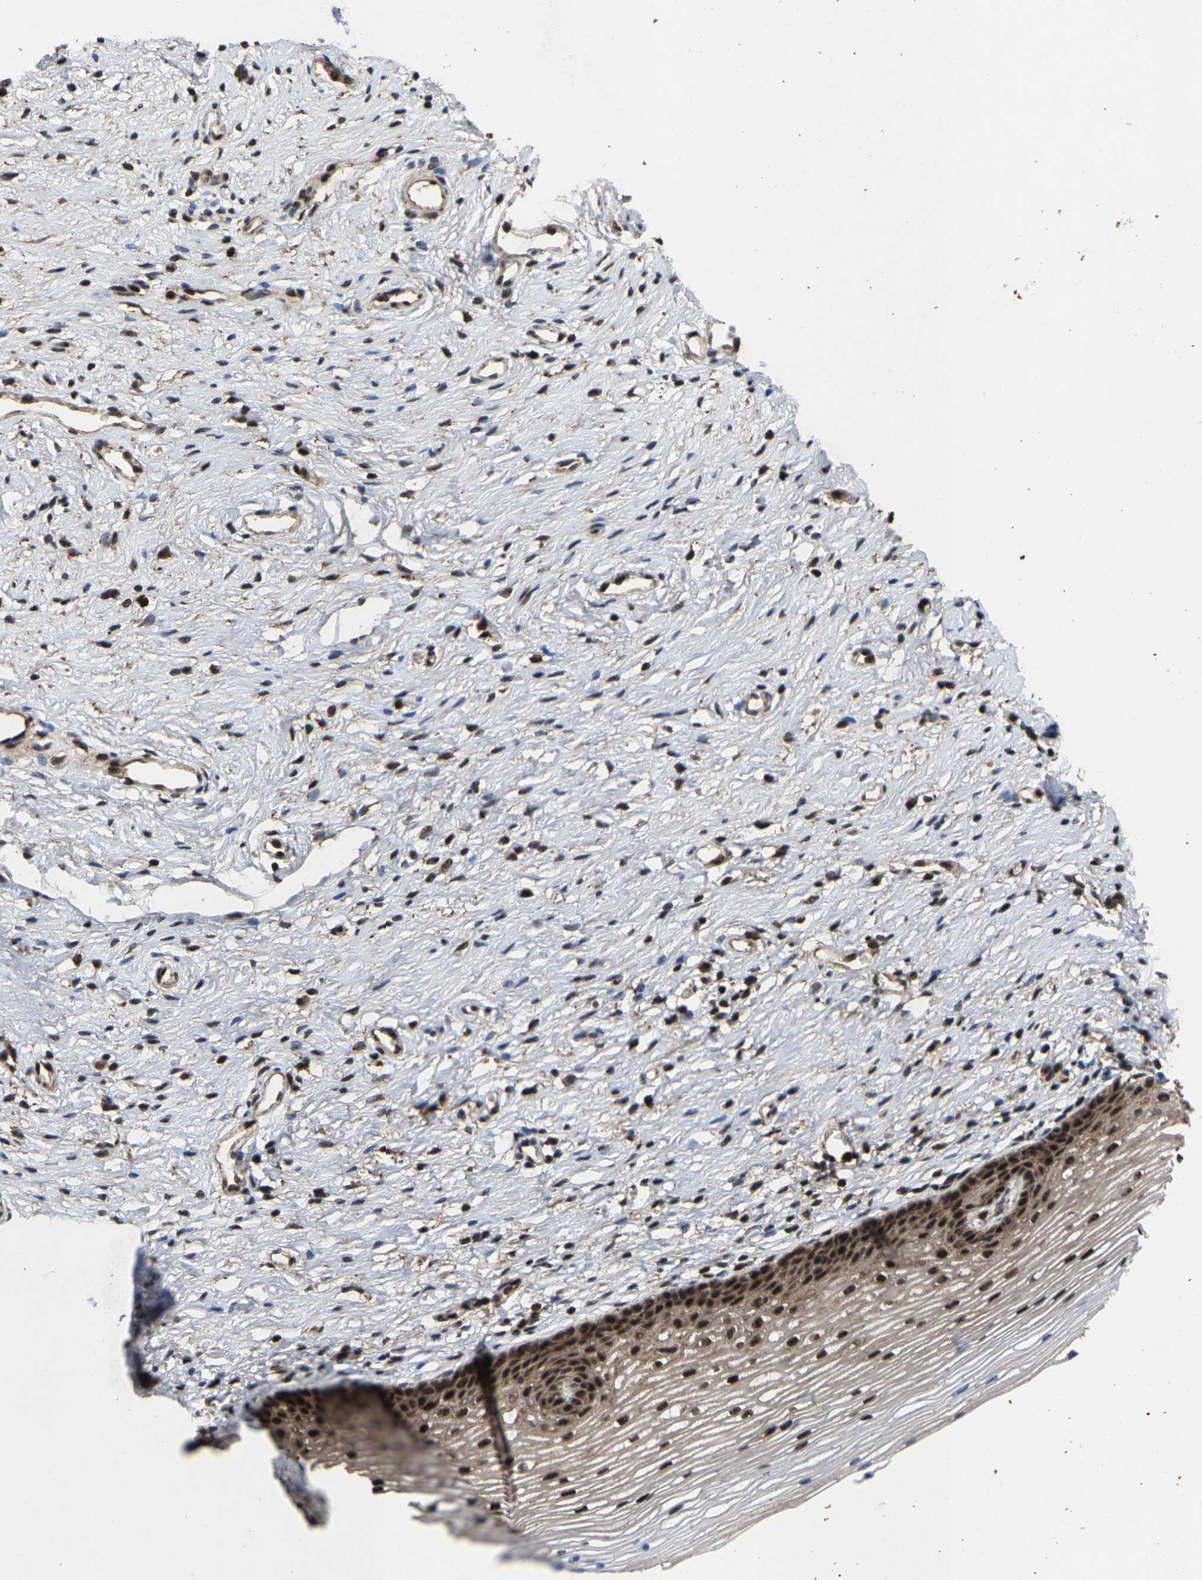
{"staining": {"intensity": "moderate", "quantity": ">75%", "location": "cytoplasmic/membranous,nuclear"}, "tissue": "cervix", "cell_type": "Glandular cells", "image_type": "normal", "snomed": [{"axis": "morphology", "description": "Normal tissue, NOS"}, {"axis": "topography", "description": "Cervix"}], "caption": "Moderate cytoplasmic/membranous,nuclear positivity for a protein is present in about >75% of glandular cells of unremarkable cervix using immunohistochemistry (IHC).", "gene": "HAUS6", "patient": {"sex": "female", "age": 77}}